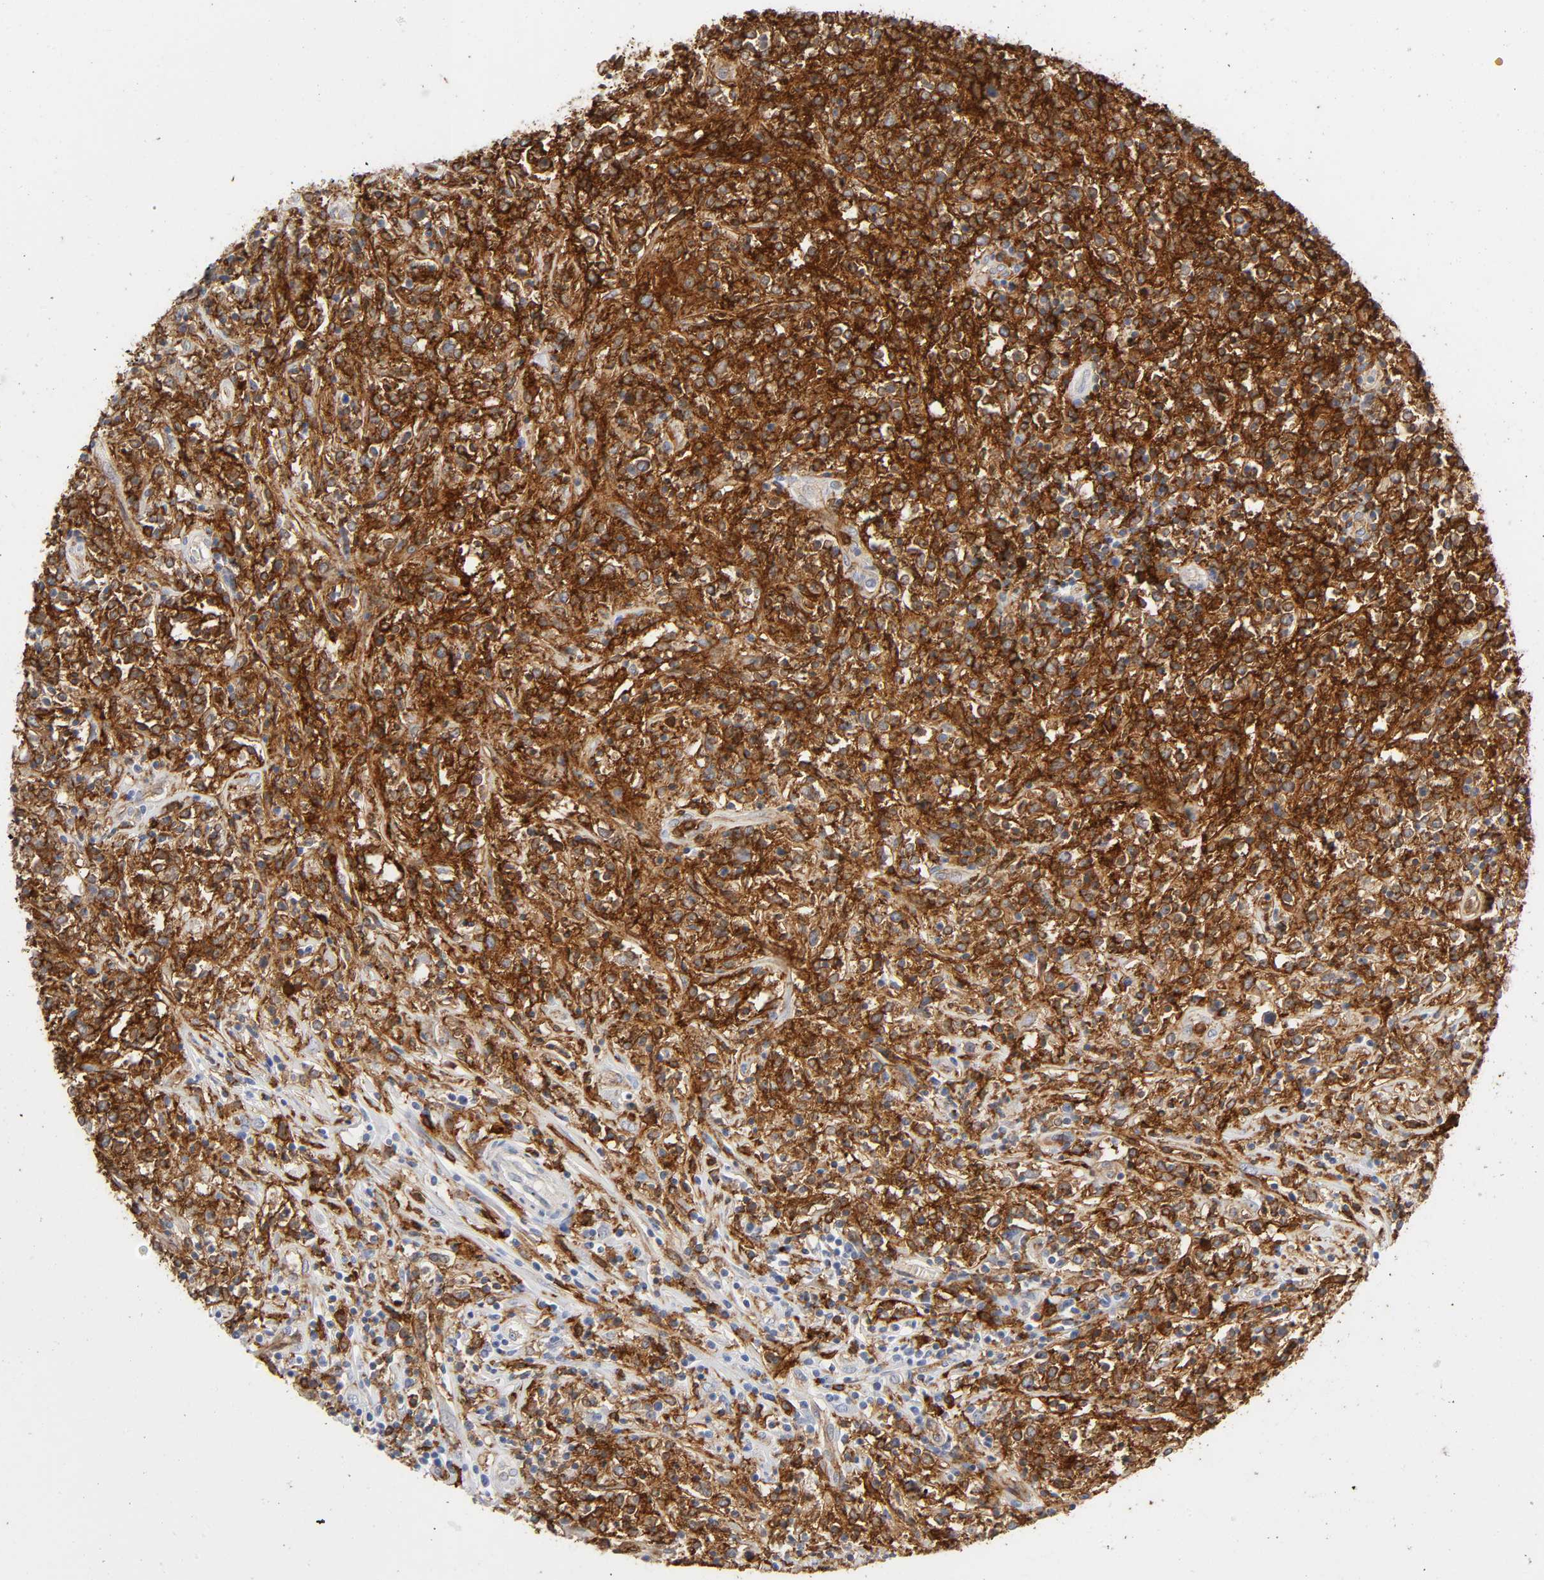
{"staining": {"intensity": "moderate", "quantity": "25%-75%", "location": "cytoplasmic/membranous"}, "tissue": "lymphoma", "cell_type": "Tumor cells", "image_type": "cancer", "snomed": [{"axis": "morphology", "description": "Malignant lymphoma, non-Hodgkin's type, High grade"}, {"axis": "topography", "description": "Lymph node"}], "caption": "Protein staining of malignant lymphoma, non-Hodgkin's type (high-grade) tissue displays moderate cytoplasmic/membranous staining in approximately 25%-75% of tumor cells. (Brightfield microscopy of DAB IHC at high magnification).", "gene": "LYN", "patient": {"sex": "female", "age": 84}}